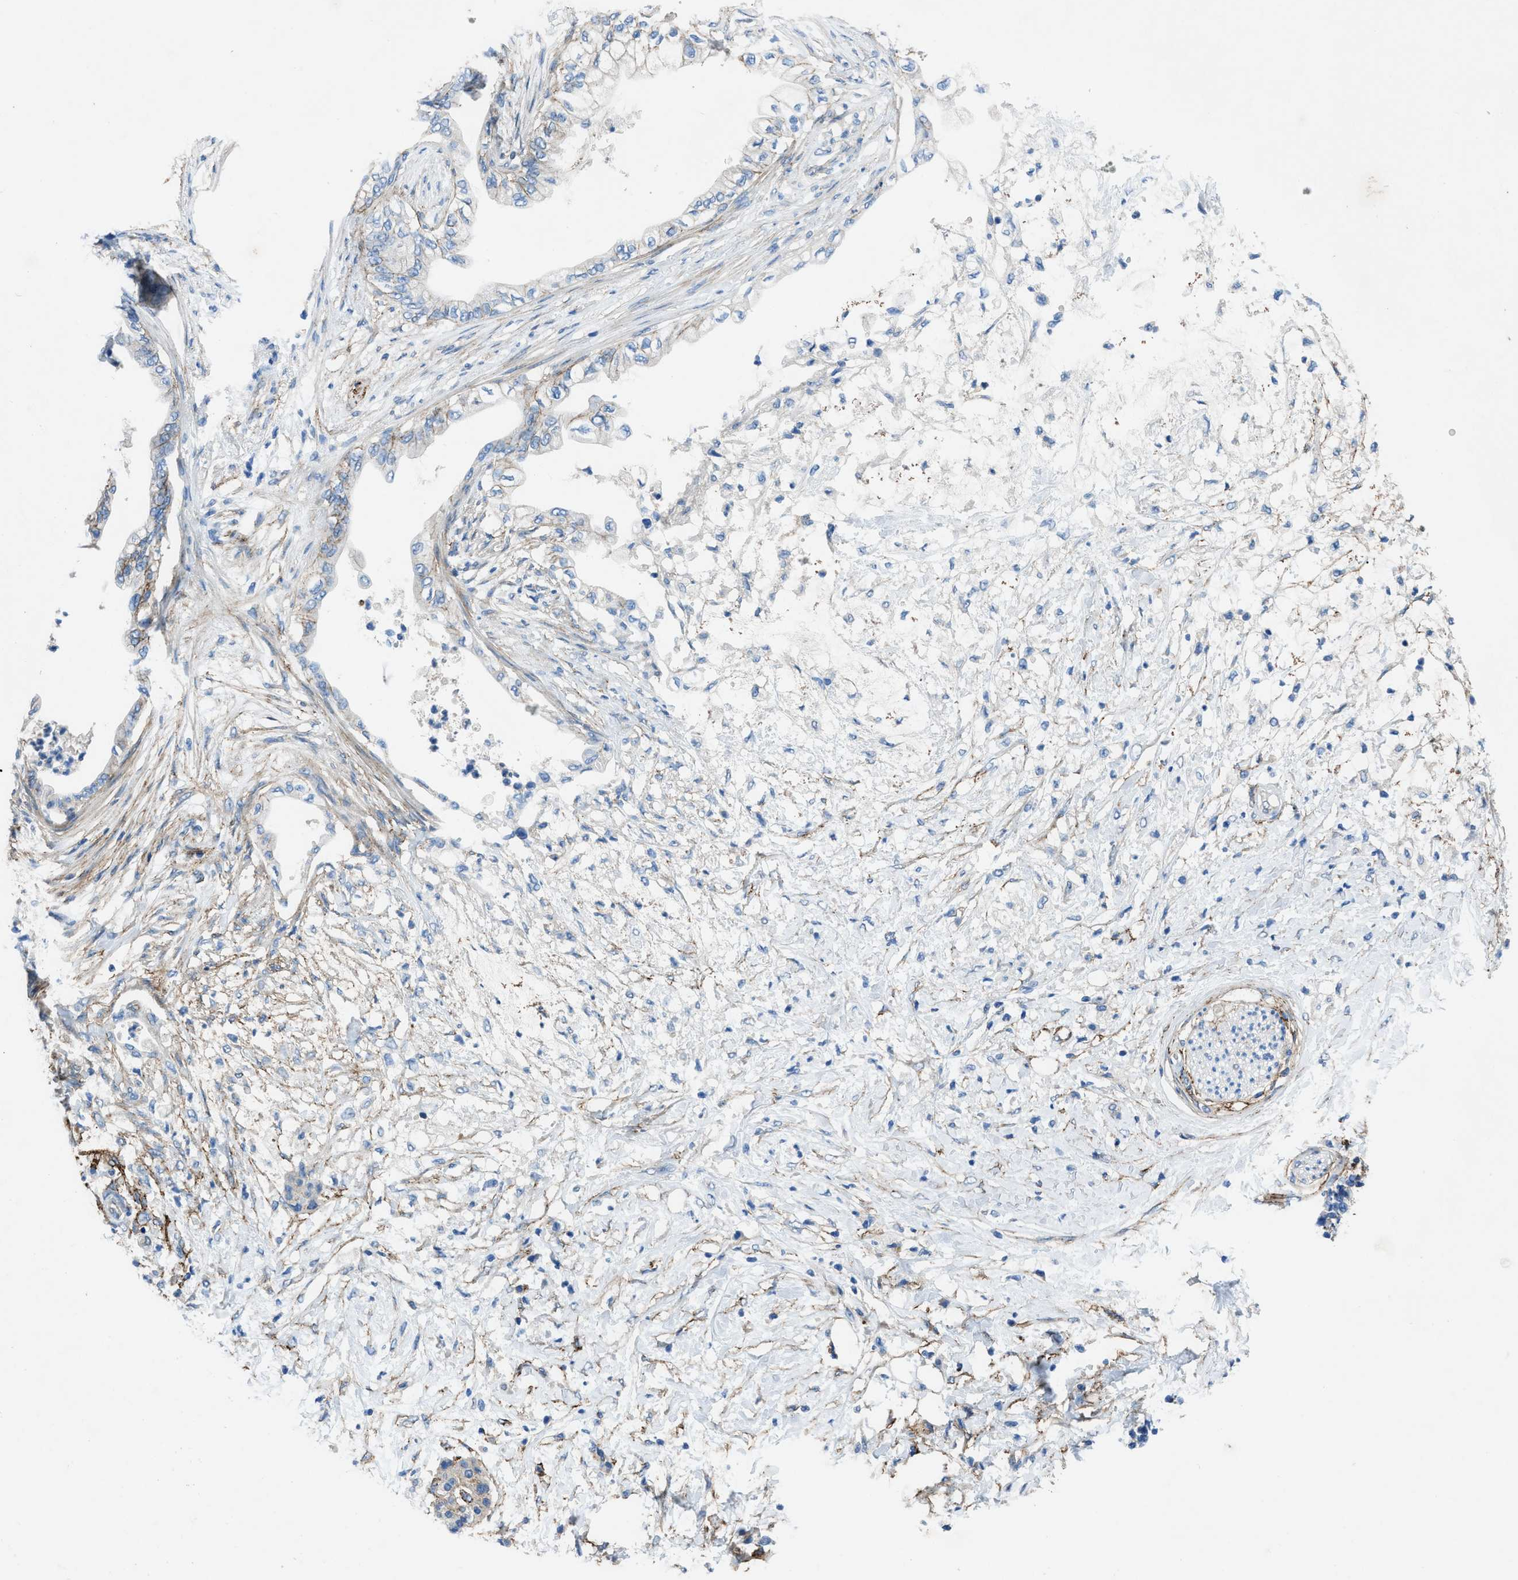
{"staining": {"intensity": "negative", "quantity": "none", "location": "none"}, "tissue": "pancreatic cancer", "cell_type": "Tumor cells", "image_type": "cancer", "snomed": [{"axis": "morphology", "description": "Normal tissue, NOS"}, {"axis": "morphology", "description": "Adenocarcinoma, NOS"}, {"axis": "topography", "description": "Pancreas"}, {"axis": "topography", "description": "Duodenum"}], "caption": "A photomicrograph of pancreatic cancer stained for a protein demonstrates no brown staining in tumor cells.", "gene": "PTGFRN", "patient": {"sex": "female", "age": 60}}